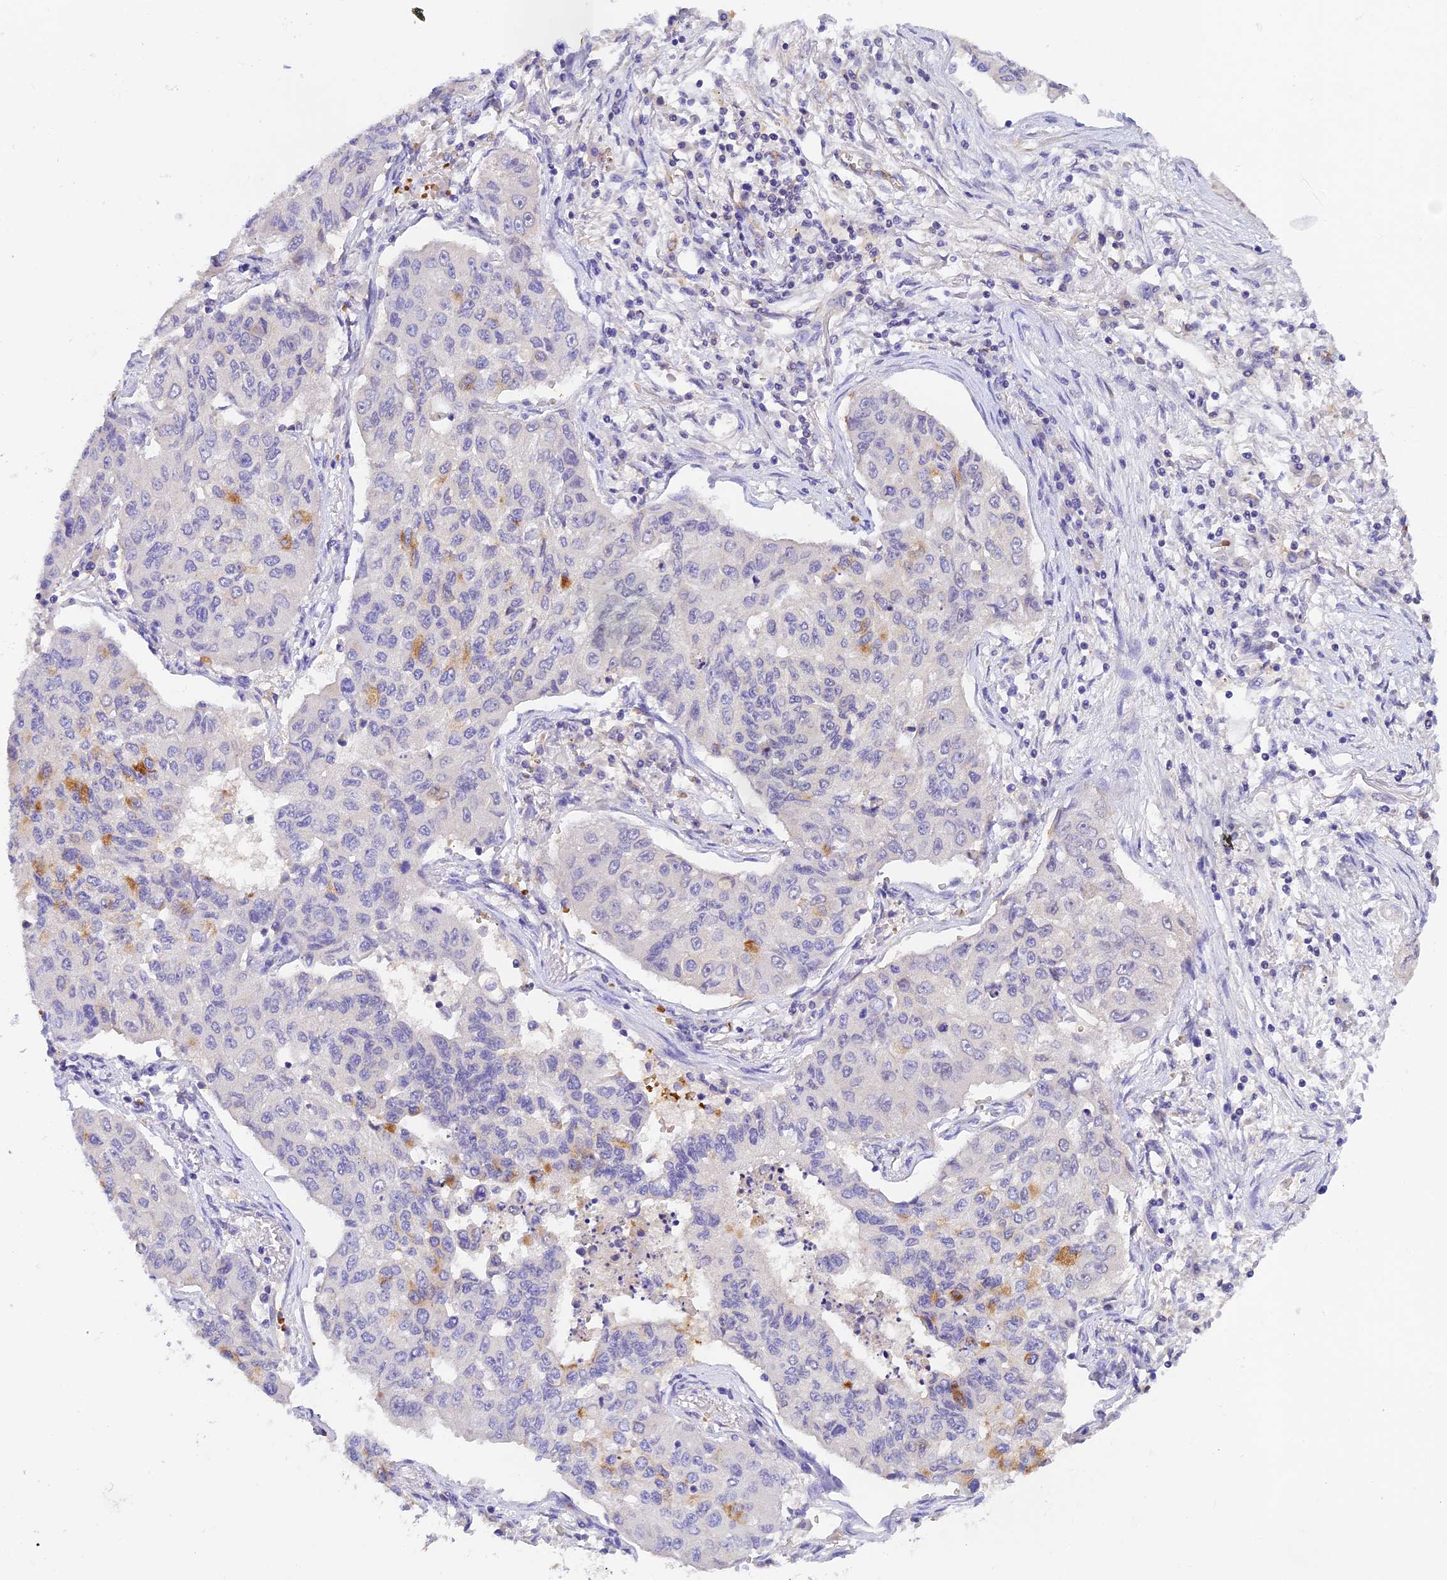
{"staining": {"intensity": "negative", "quantity": "none", "location": "none"}, "tissue": "lung cancer", "cell_type": "Tumor cells", "image_type": "cancer", "snomed": [{"axis": "morphology", "description": "Squamous cell carcinoma, NOS"}, {"axis": "topography", "description": "Lung"}], "caption": "DAB (3,3'-diaminobenzidine) immunohistochemical staining of squamous cell carcinoma (lung) reveals no significant staining in tumor cells.", "gene": "HDHD2", "patient": {"sex": "male", "age": 74}}